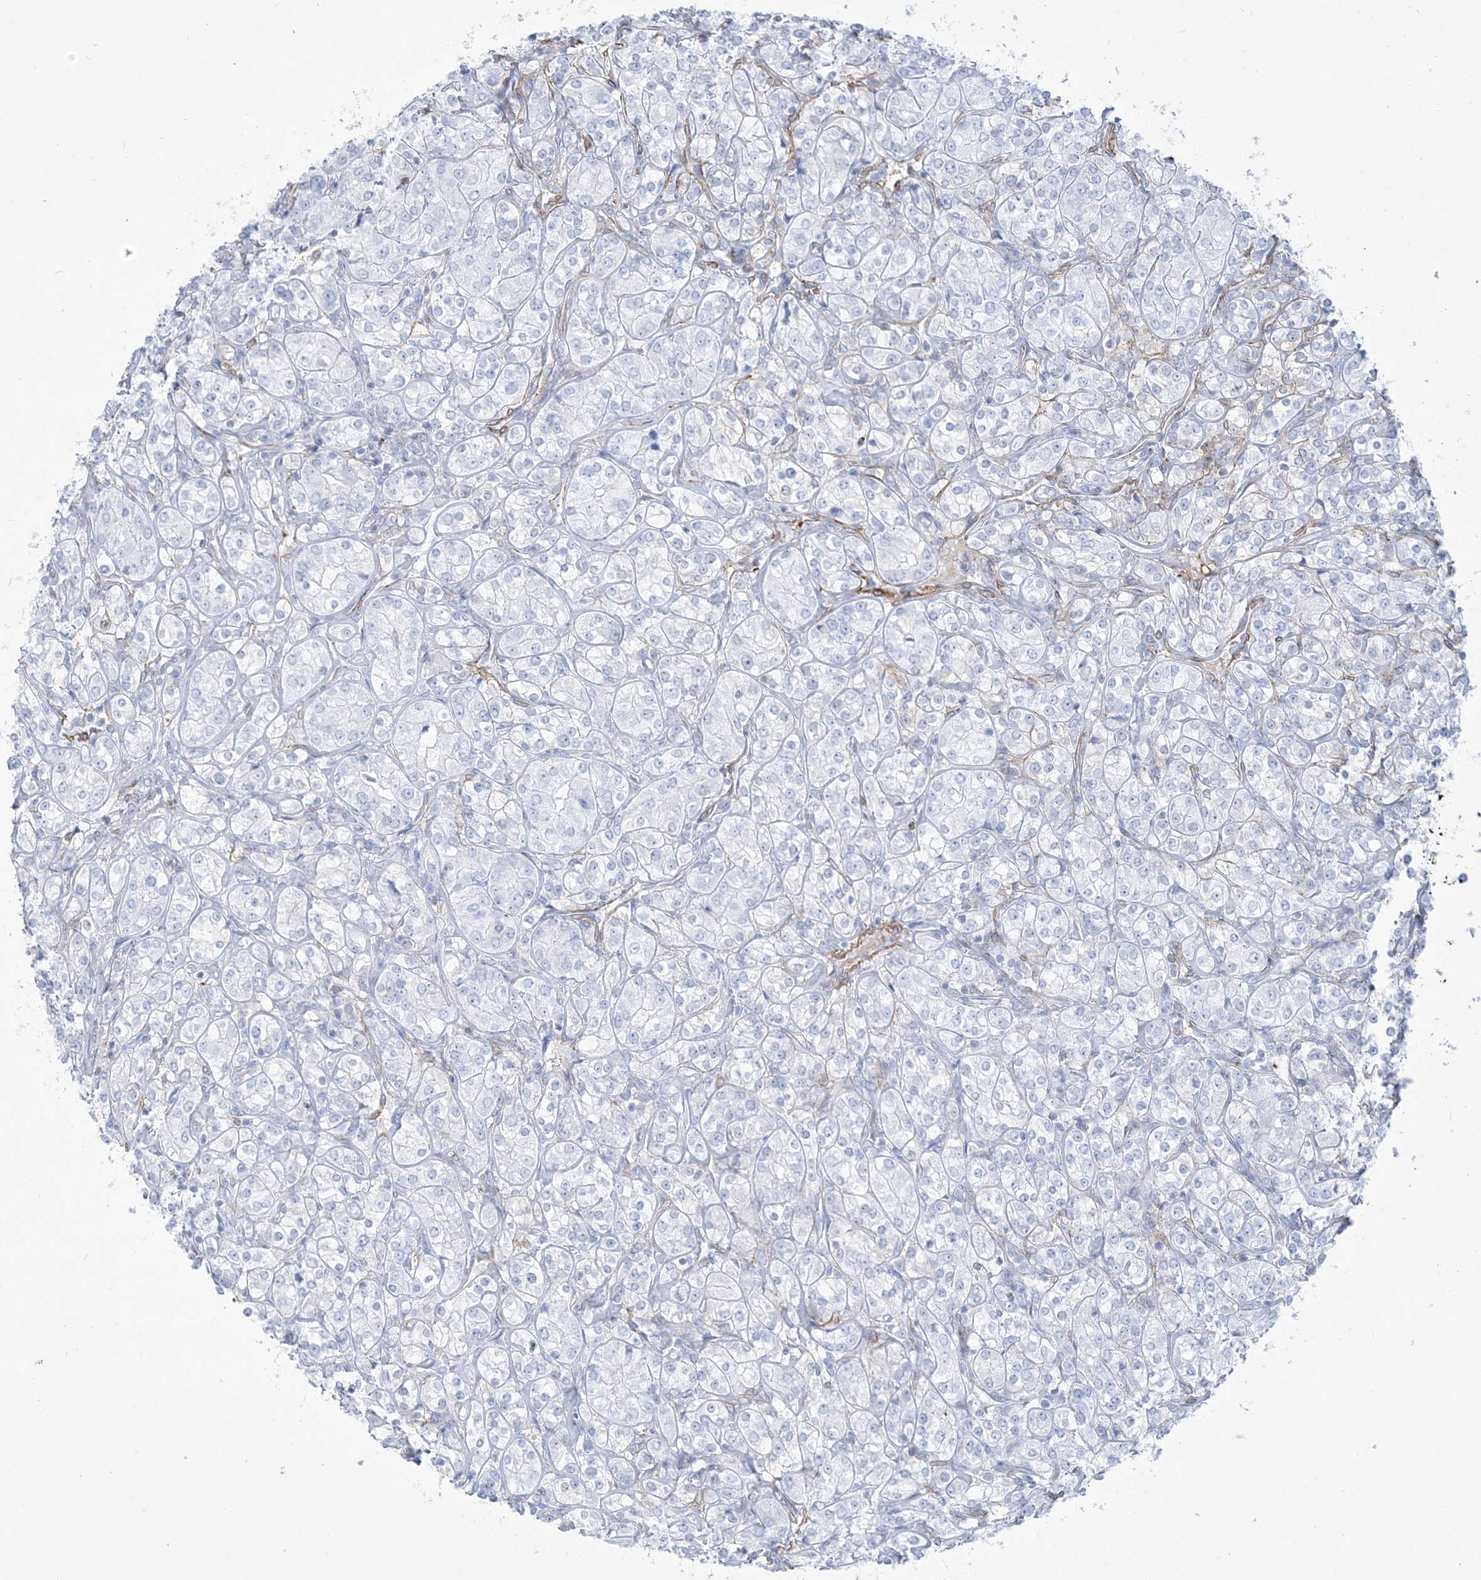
{"staining": {"intensity": "negative", "quantity": "none", "location": "none"}, "tissue": "renal cancer", "cell_type": "Tumor cells", "image_type": "cancer", "snomed": [{"axis": "morphology", "description": "Adenocarcinoma, NOS"}, {"axis": "topography", "description": "Kidney"}], "caption": "Human renal cancer (adenocarcinoma) stained for a protein using IHC shows no expression in tumor cells.", "gene": "B3GNT7", "patient": {"sex": "male", "age": 77}}